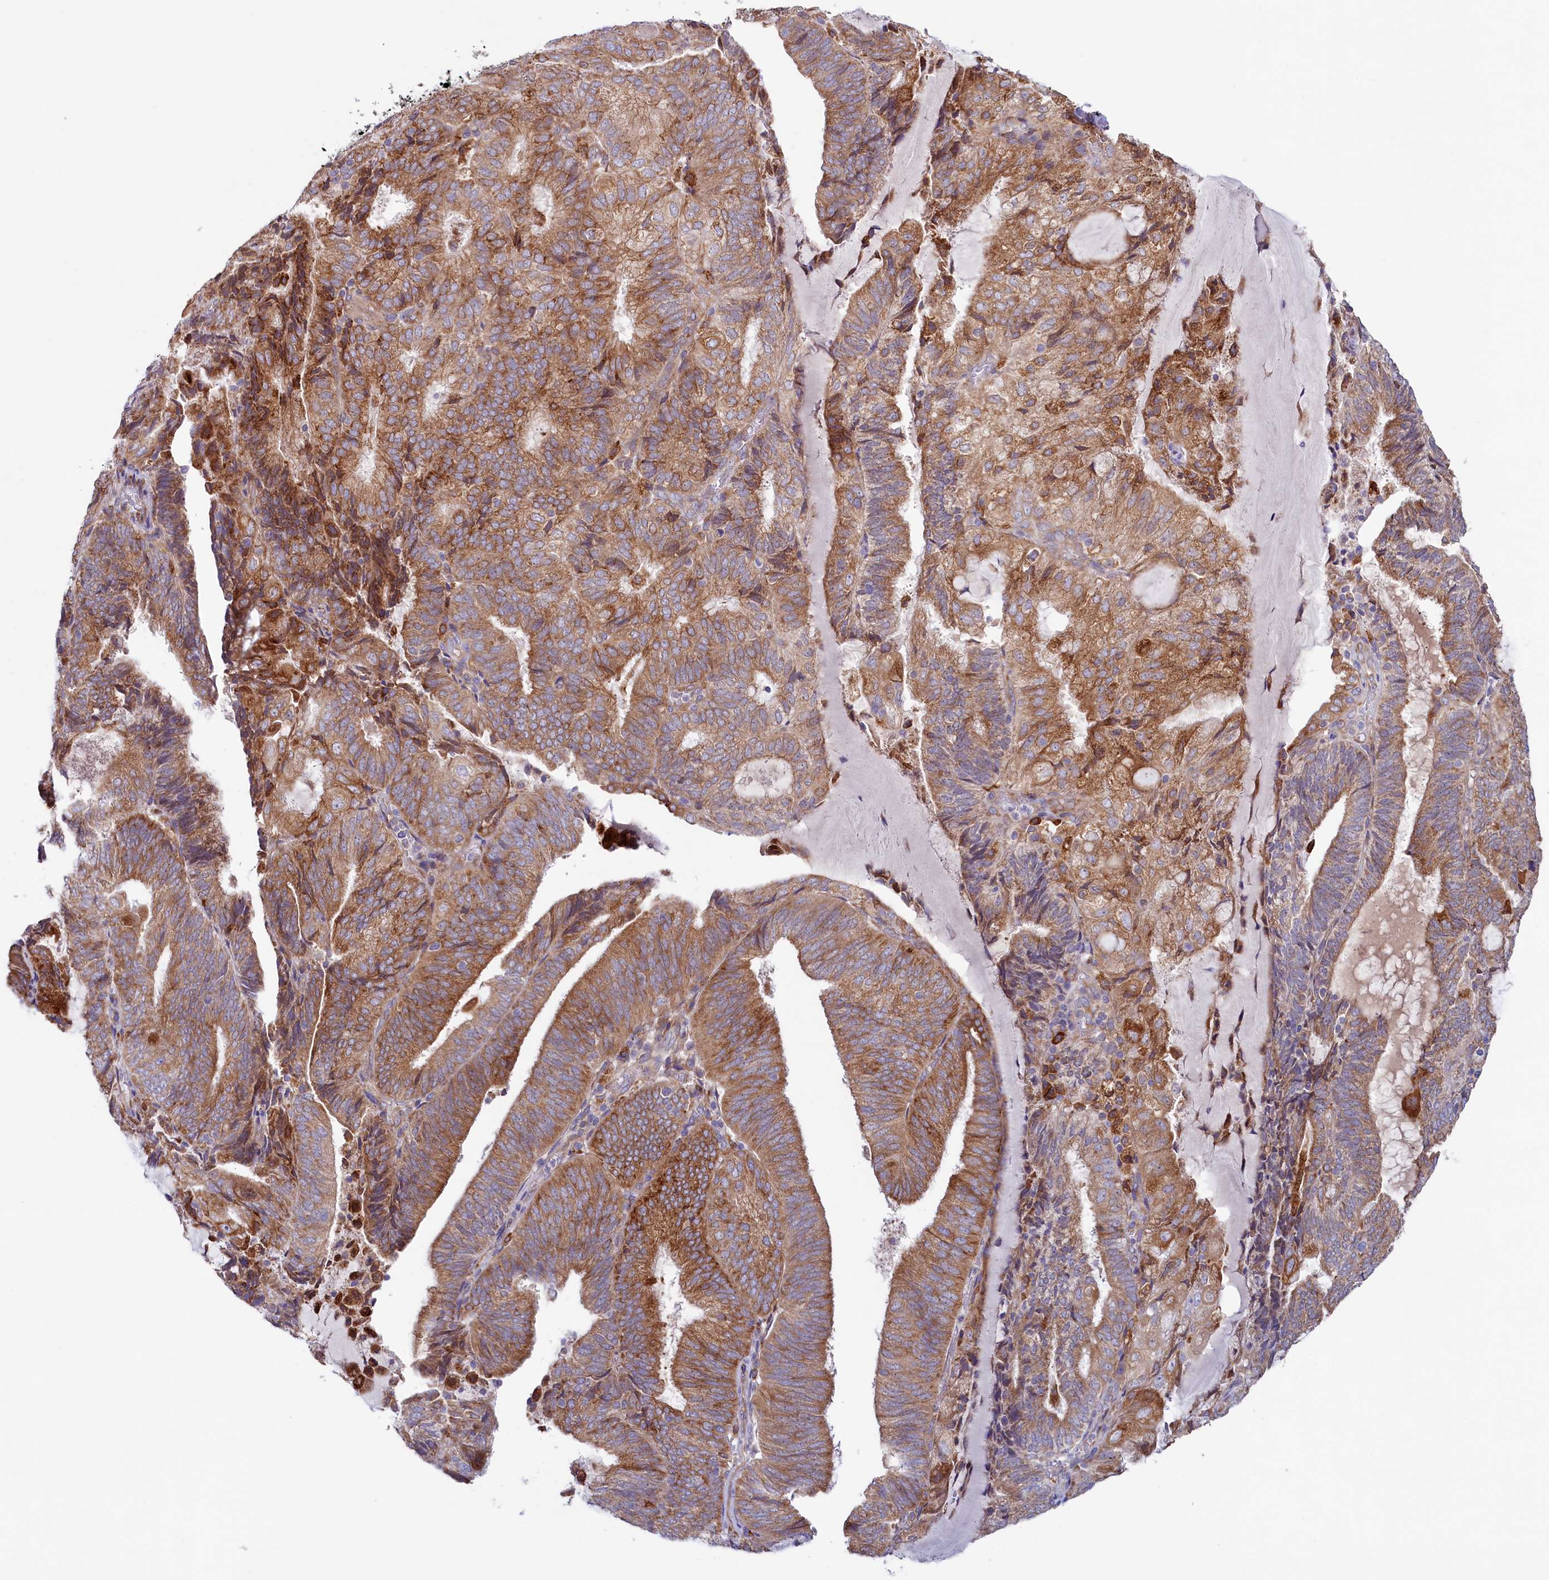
{"staining": {"intensity": "moderate", "quantity": ">75%", "location": "cytoplasmic/membranous"}, "tissue": "endometrial cancer", "cell_type": "Tumor cells", "image_type": "cancer", "snomed": [{"axis": "morphology", "description": "Adenocarcinoma, NOS"}, {"axis": "topography", "description": "Endometrium"}], "caption": "A histopathology image of human endometrial cancer (adenocarcinoma) stained for a protein shows moderate cytoplasmic/membranous brown staining in tumor cells. Nuclei are stained in blue.", "gene": "CHID1", "patient": {"sex": "female", "age": 81}}